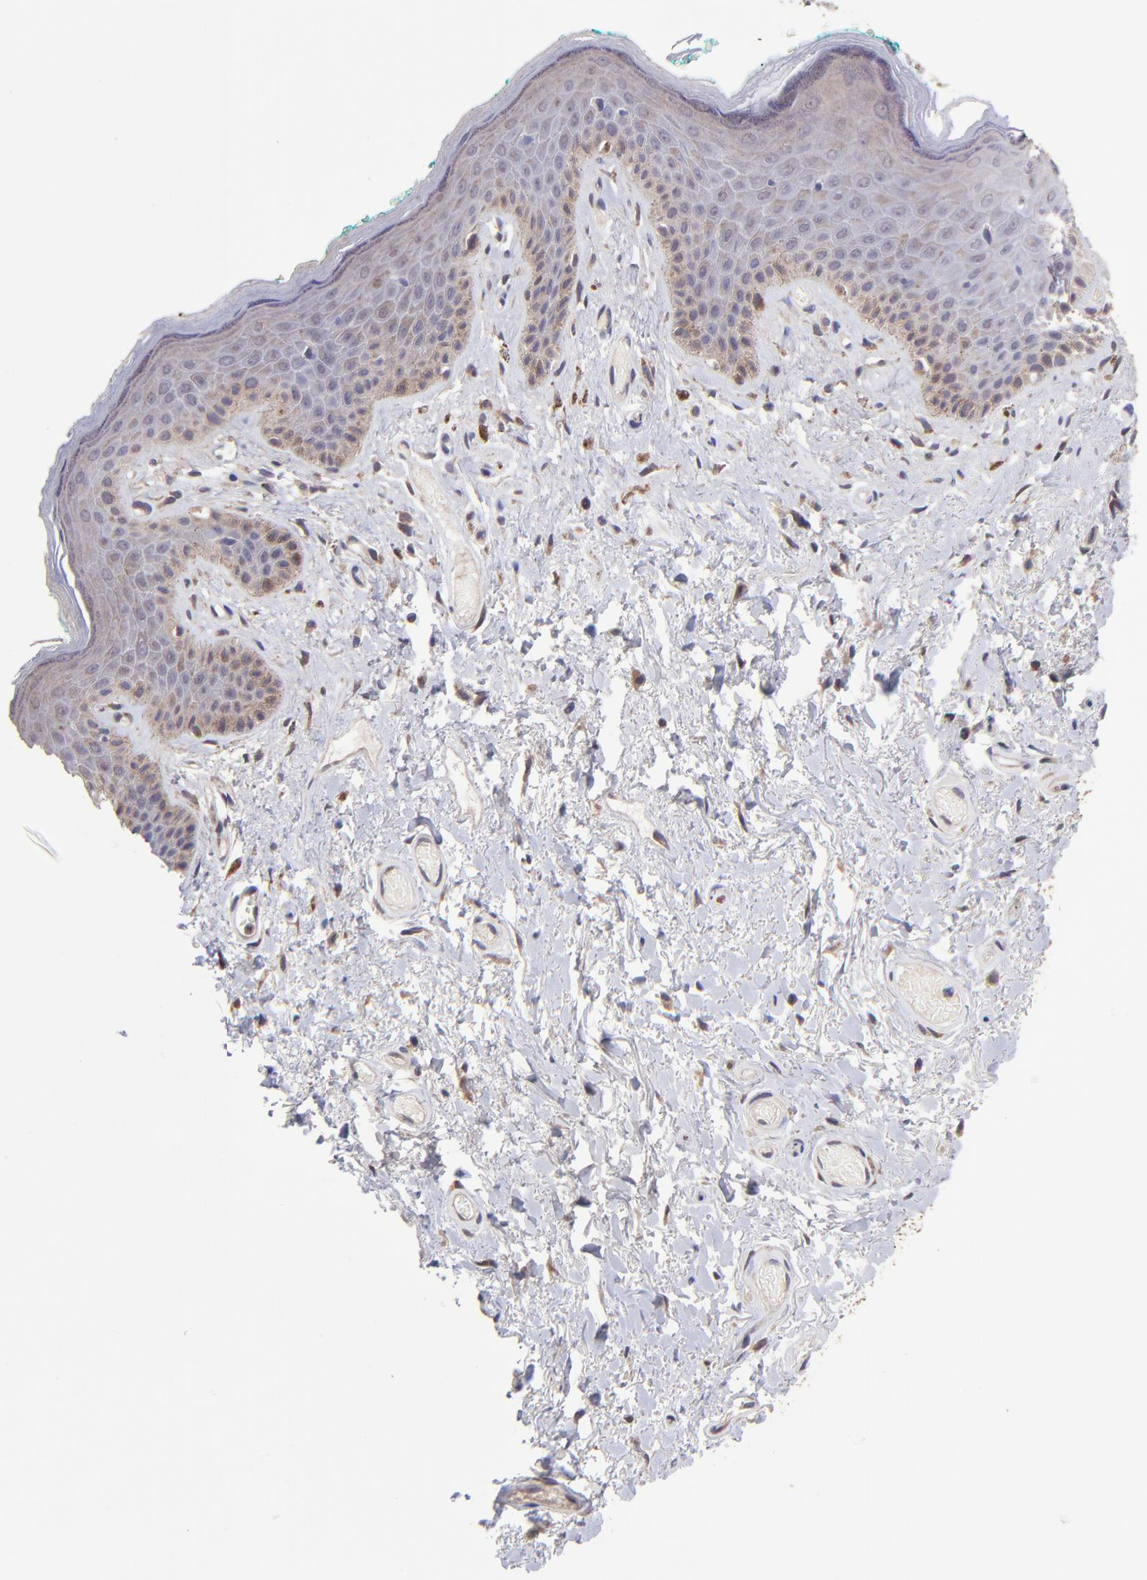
{"staining": {"intensity": "weak", "quantity": "25%-75%", "location": "cytoplasmic/membranous"}, "tissue": "skin", "cell_type": "Epidermal cells", "image_type": "normal", "snomed": [{"axis": "morphology", "description": "Normal tissue, NOS"}, {"axis": "topography", "description": "Anal"}], "caption": "The histopathology image exhibits staining of unremarkable skin, revealing weak cytoplasmic/membranous protein staining (brown color) within epidermal cells.", "gene": "NSF", "patient": {"sex": "male", "age": 74}}